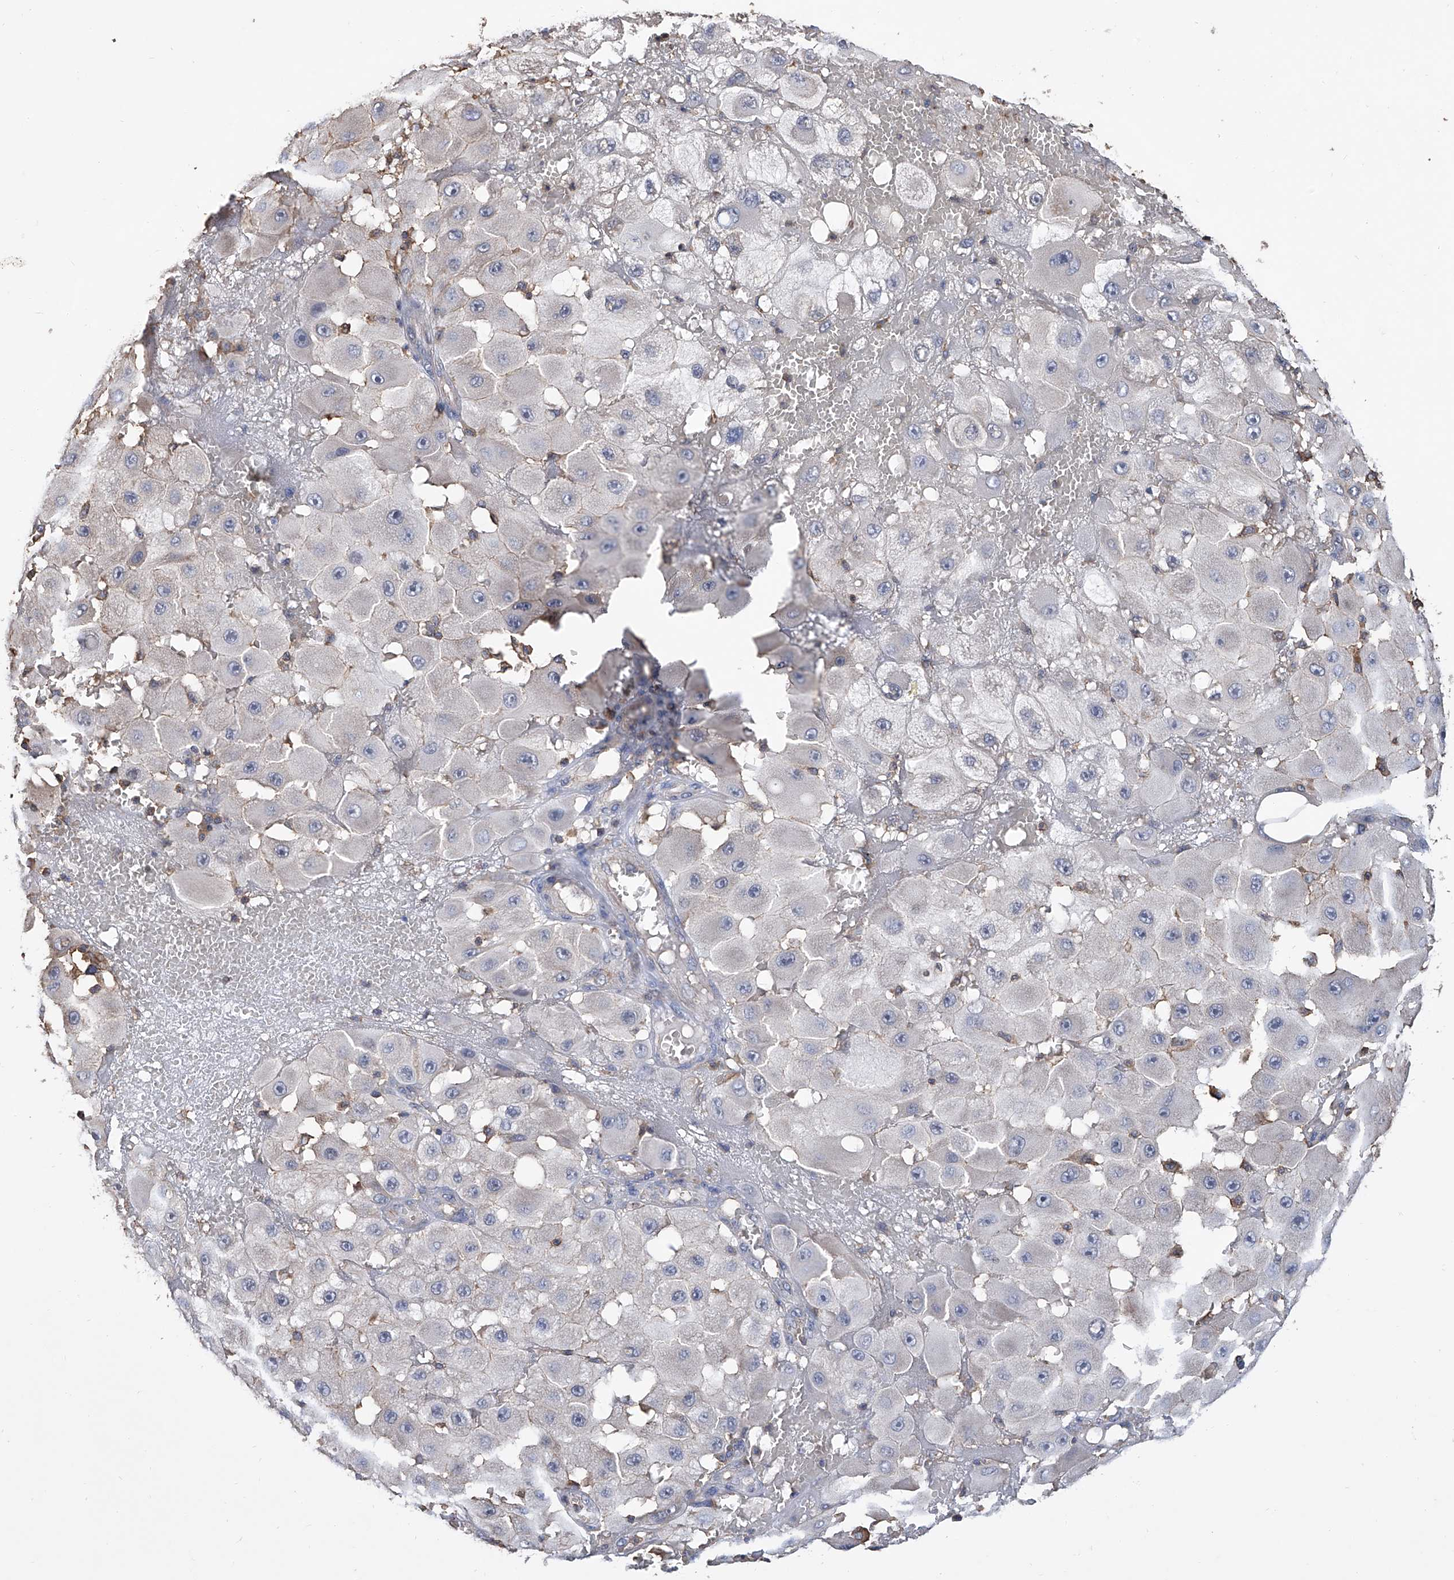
{"staining": {"intensity": "negative", "quantity": "none", "location": "none"}, "tissue": "melanoma", "cell_type": "Tumor cells", "image_type": "cancer", "snomed": [{"axis": "morphology", "description": "Malignant melanoma, NOS"}, {"axis": "topography", "description": "Skin"}], "caption": "The histopathology image demonstrates no staining of tumor cells in melanoma.", "gene": "GPT", "patient": {"sex": "female", "age": 81}}